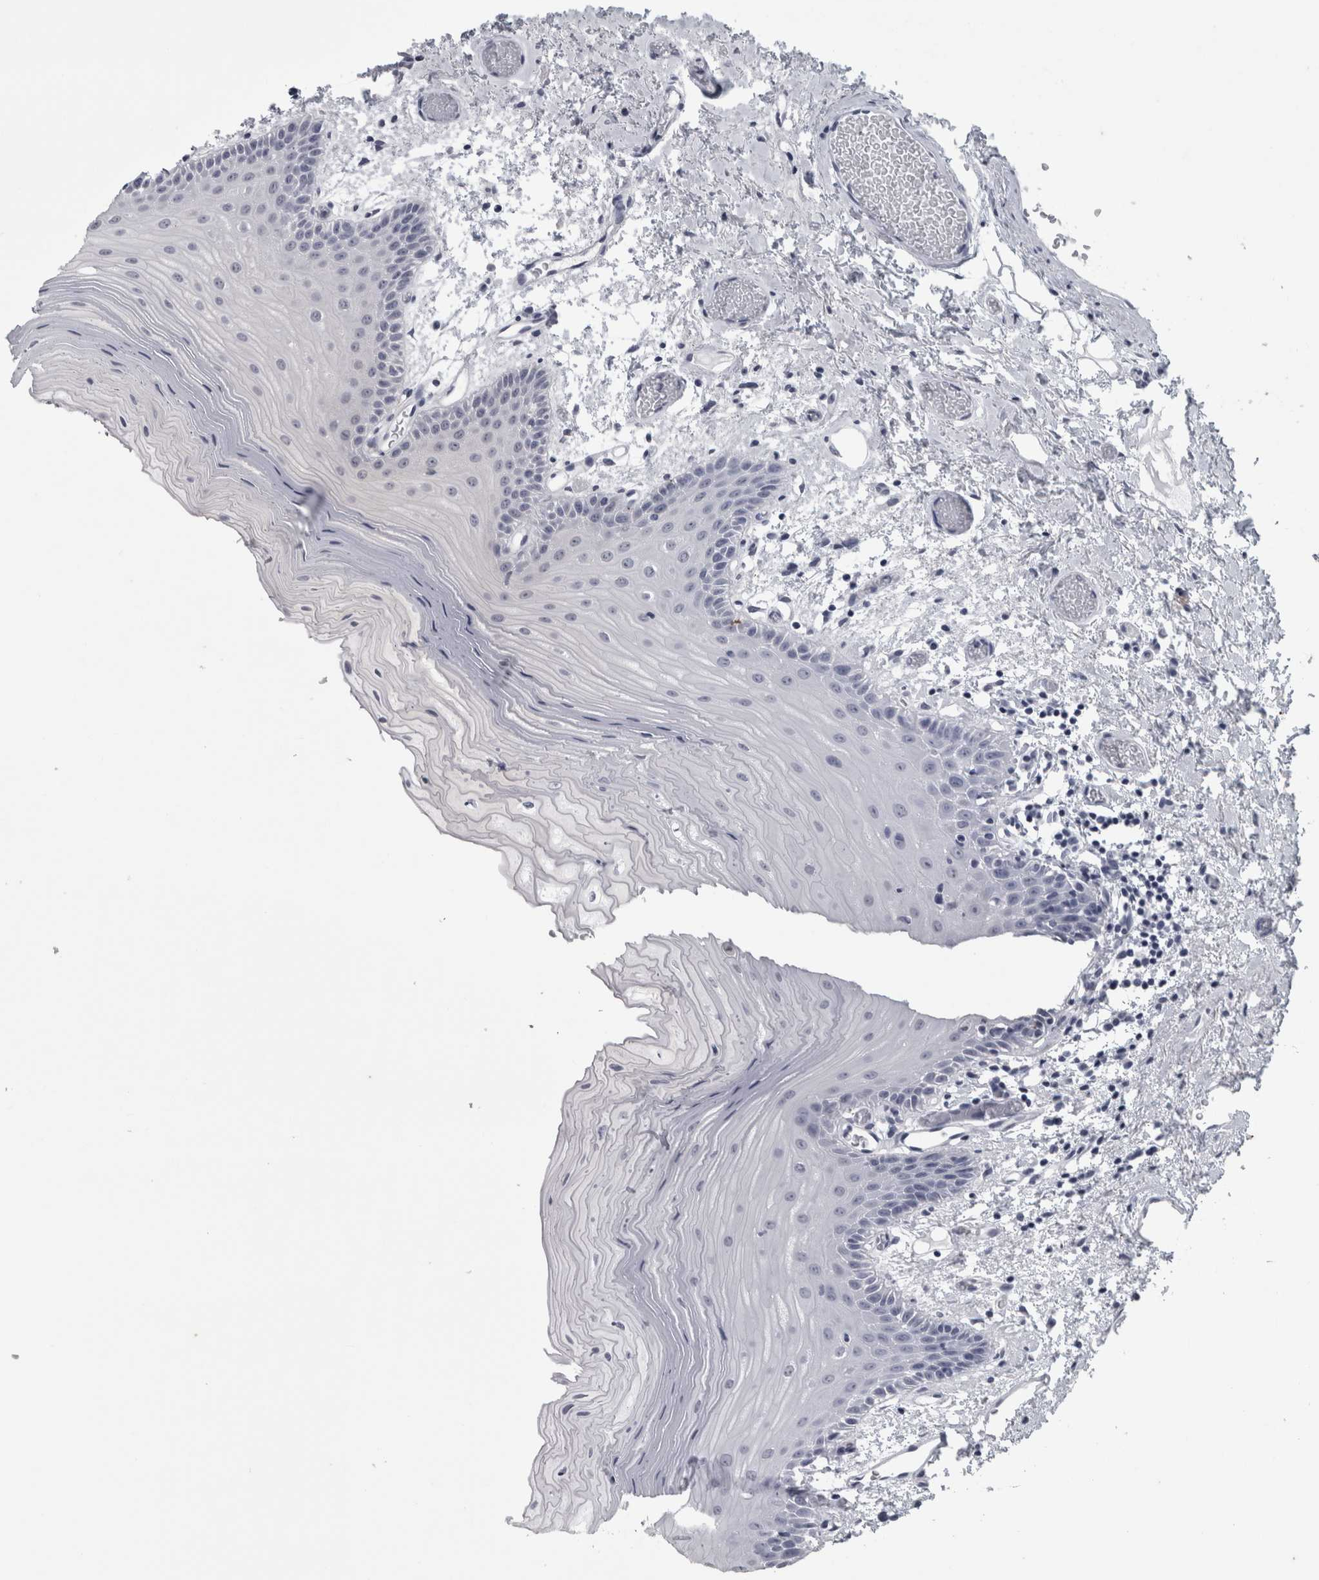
{"staining": {"intensity": "negative", "quantity": "none", "location": "none"}, "tissue": "oral mucosa", "cell_type": "Squamous epithelial cells", "image_type": "normal", "snomed": [{"axis": "morphology", "description": "Normal tissue, NOS"}, {"axis": "topography", "description": "Oral tissue"}], "caption": "Immunohistochemistry of benign oral mucosa demonstrates no staining in squamous epithelial cells.", "gene": "APRT", "patient": {"sex": "male", "age": 52}}